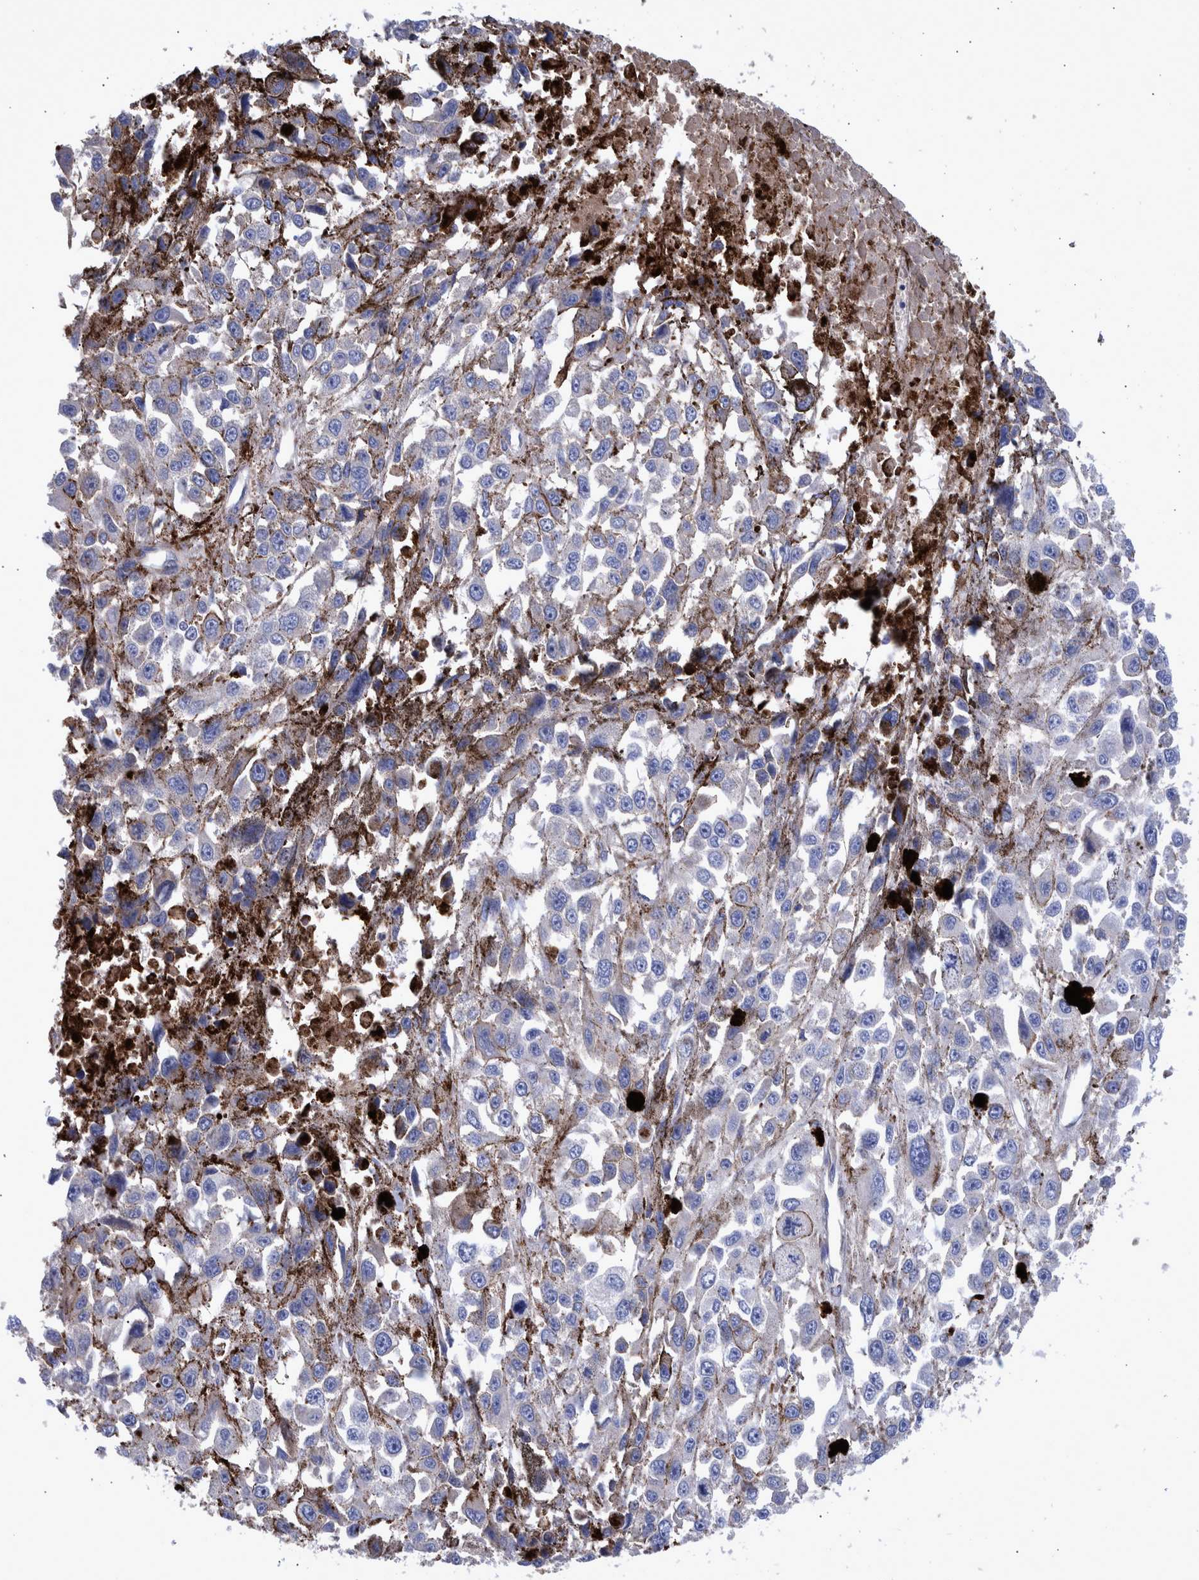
{"staining": {"intensity": "negative", "quantity": "none", "location": "none"}, "tissue": "melanoma", "cell_type": "Tumor cells", "image_type": "cancer", "snomed": [{"axis": "morphology", "description": "Malignant melanoma, Metastatic site"}, {"axis": "topography", "description": "Lymph node"}], "caption": "Immunohistochemistry (IHC) of human malignant melanoma (metastatic site) demonstrates no positivity in tumor cells.", "gene": "DLL4", "patient": {"sex": "male", "age": 59}}